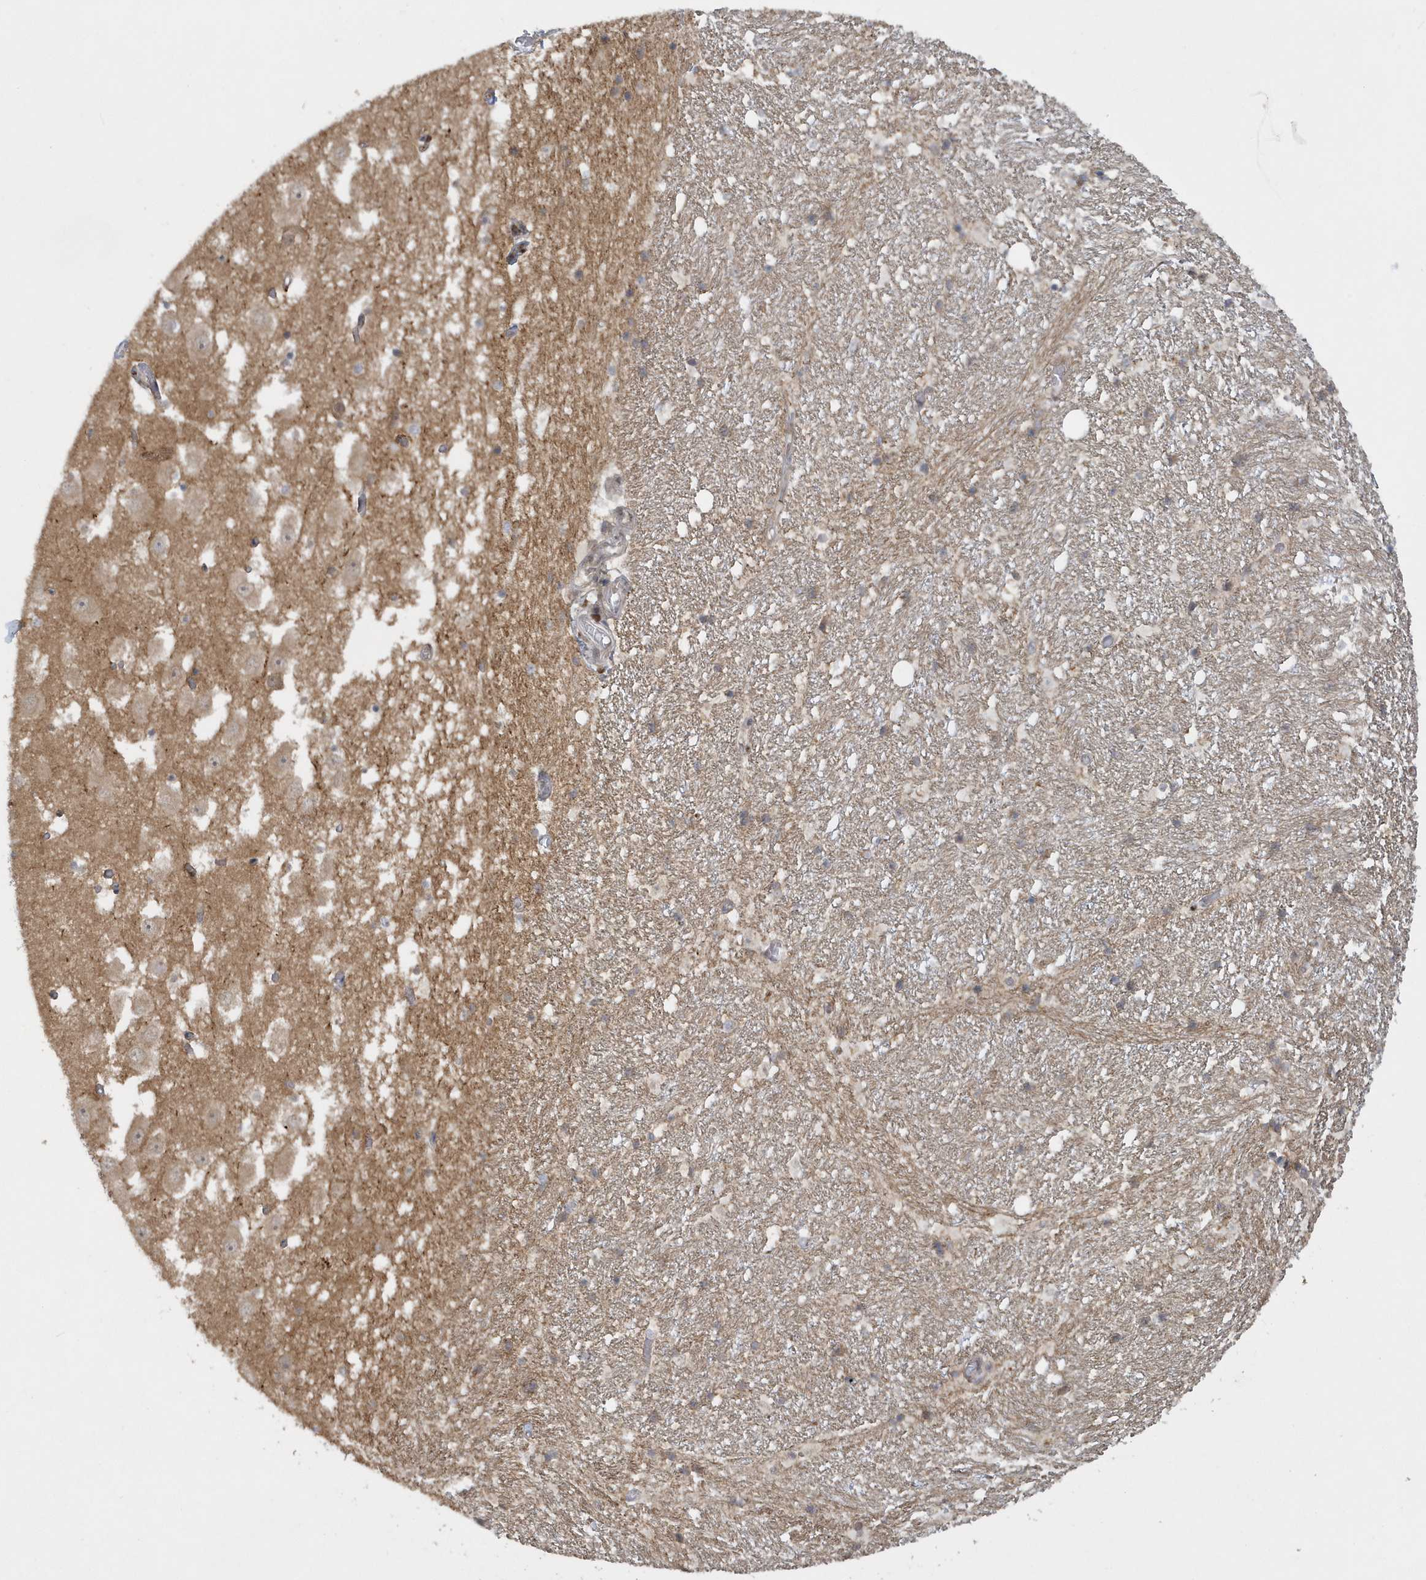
{"staining": {"intensity": "weak", "quantity": "<25%", "location": "cytoplasmic/membranous"}, "tissue": "hippocampus", "cell_type": "Glial cells", "image_type": "normal", "snomed": [{"axis": "morphology", "description": "Normal tissue, NOS"}, {"axis": "topography", "description": "Hippocampus"}], "caption": "Photomicrograph shows no protein expression in glial cells of normal hippocampus. The staining was performed using DAB (3,3'-diaminobenzidine) to visualize the protein expression in brown, while the nuclei were stained in blue with hematoxylin (Magnification: 20x).", "gene": "ATG4A", "patient": {"sex": "female", "age": 52}}